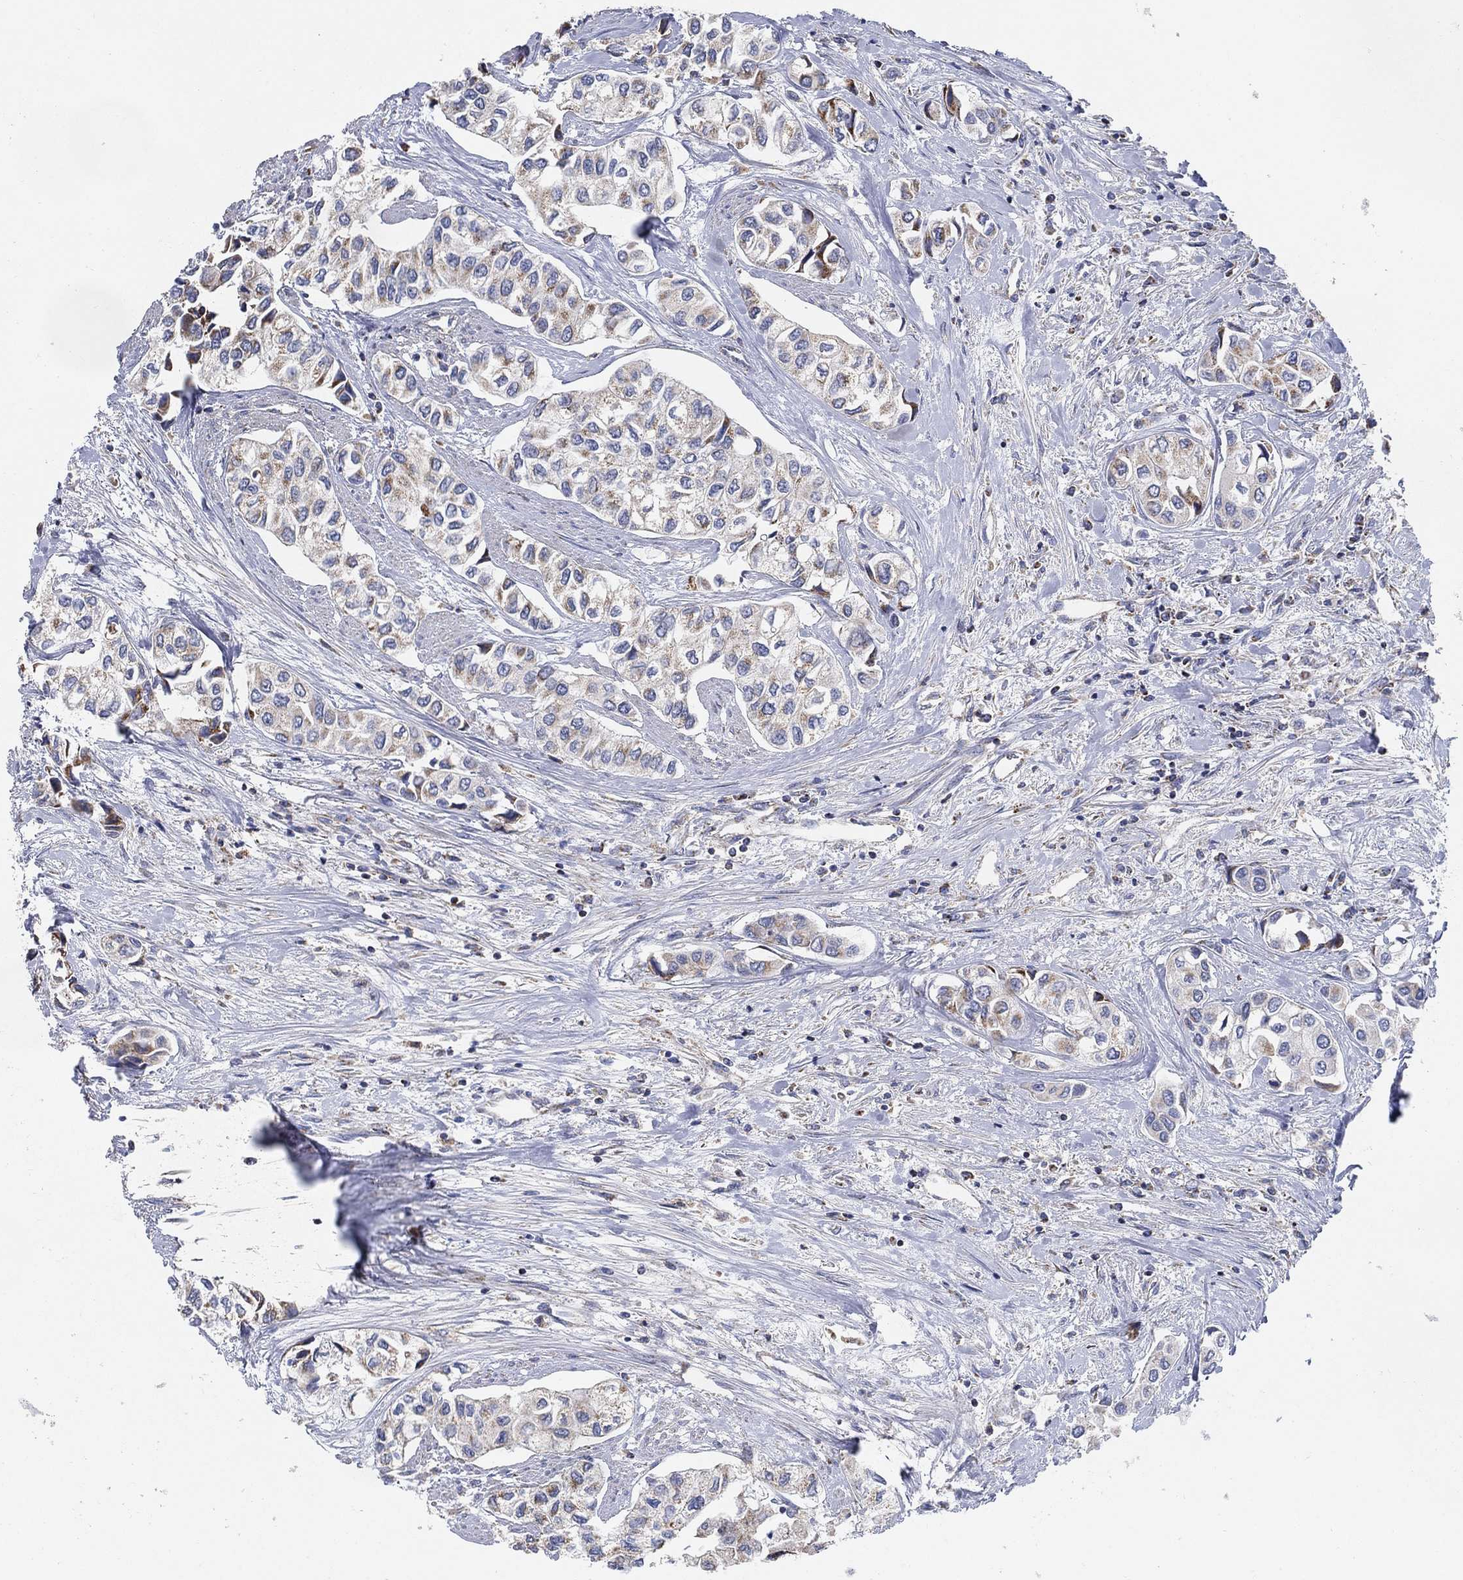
{"staining": {"intensity": "negative", "quantity": "none", "location": "none"}, "tissue": "urothelial cancer", "cell_type": "Tumor cells", "image_type": "cancer", "snomed": [{"axis": "morphology", "description": "Urothelial carcinoma, High grade"}, {"axis": "topography", "description": "Urinary bladder"}], "caption": "Tumor cells are negative for brown protein staining in urothelial carcinoma (high-grade).", "gene": "GCAT", "patient": {"sex": "male", "age": 73}}